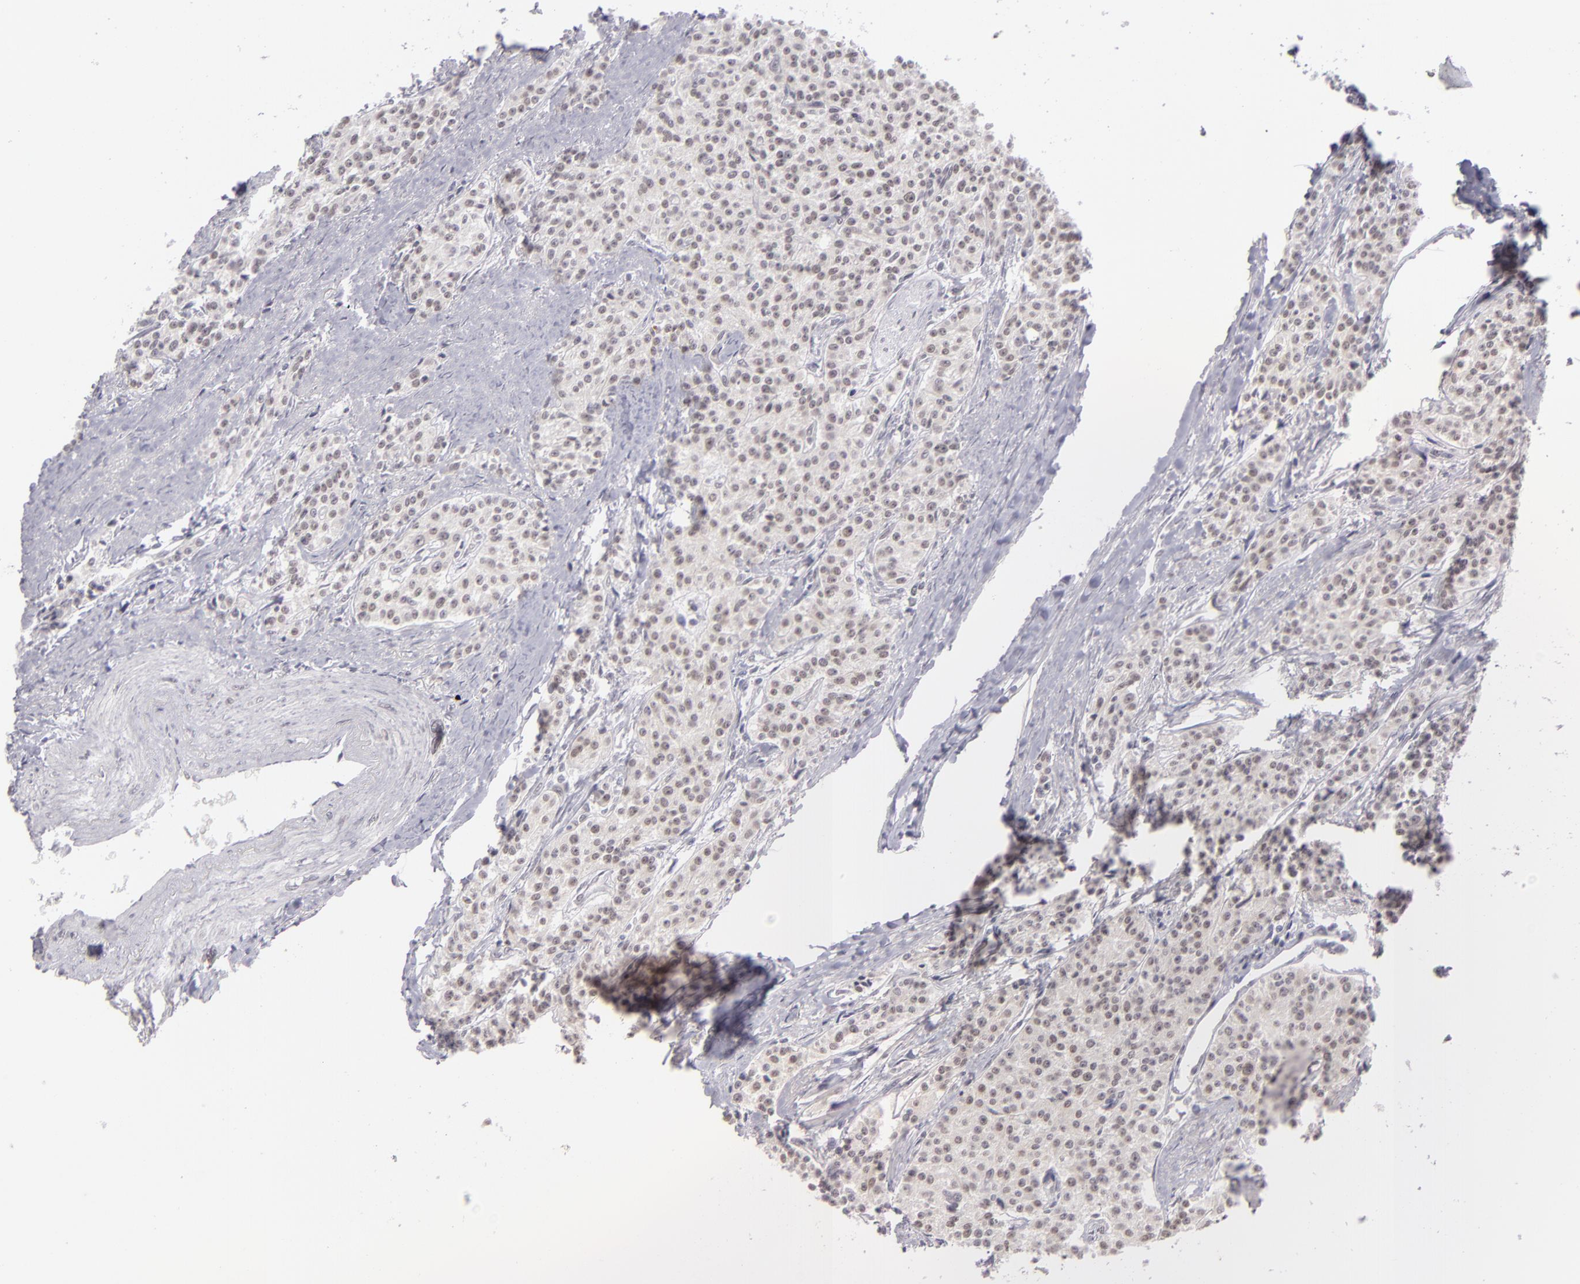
{"staining": {"intensity": "negative", "quantity": "none", "location": "none"}, "tissue": "carcinoid", "cell_type": "Tumor cells", "image_type": "cancer", "snomed": [{"axis": "morphology", "description": "Carcinoid, malignant, NOS"}, {"axis": "topography", "description": "Stomach"}], "caption": "This image is of carcinoid stained with IHC to label a protein in brown with the nuclei are counter-stained blue. There is no expression in tumor cells. (IHC, brightfield microscopy, high magnification).", "gene": "ZNF205", "patient": {"sex": "female", "age": 76}}